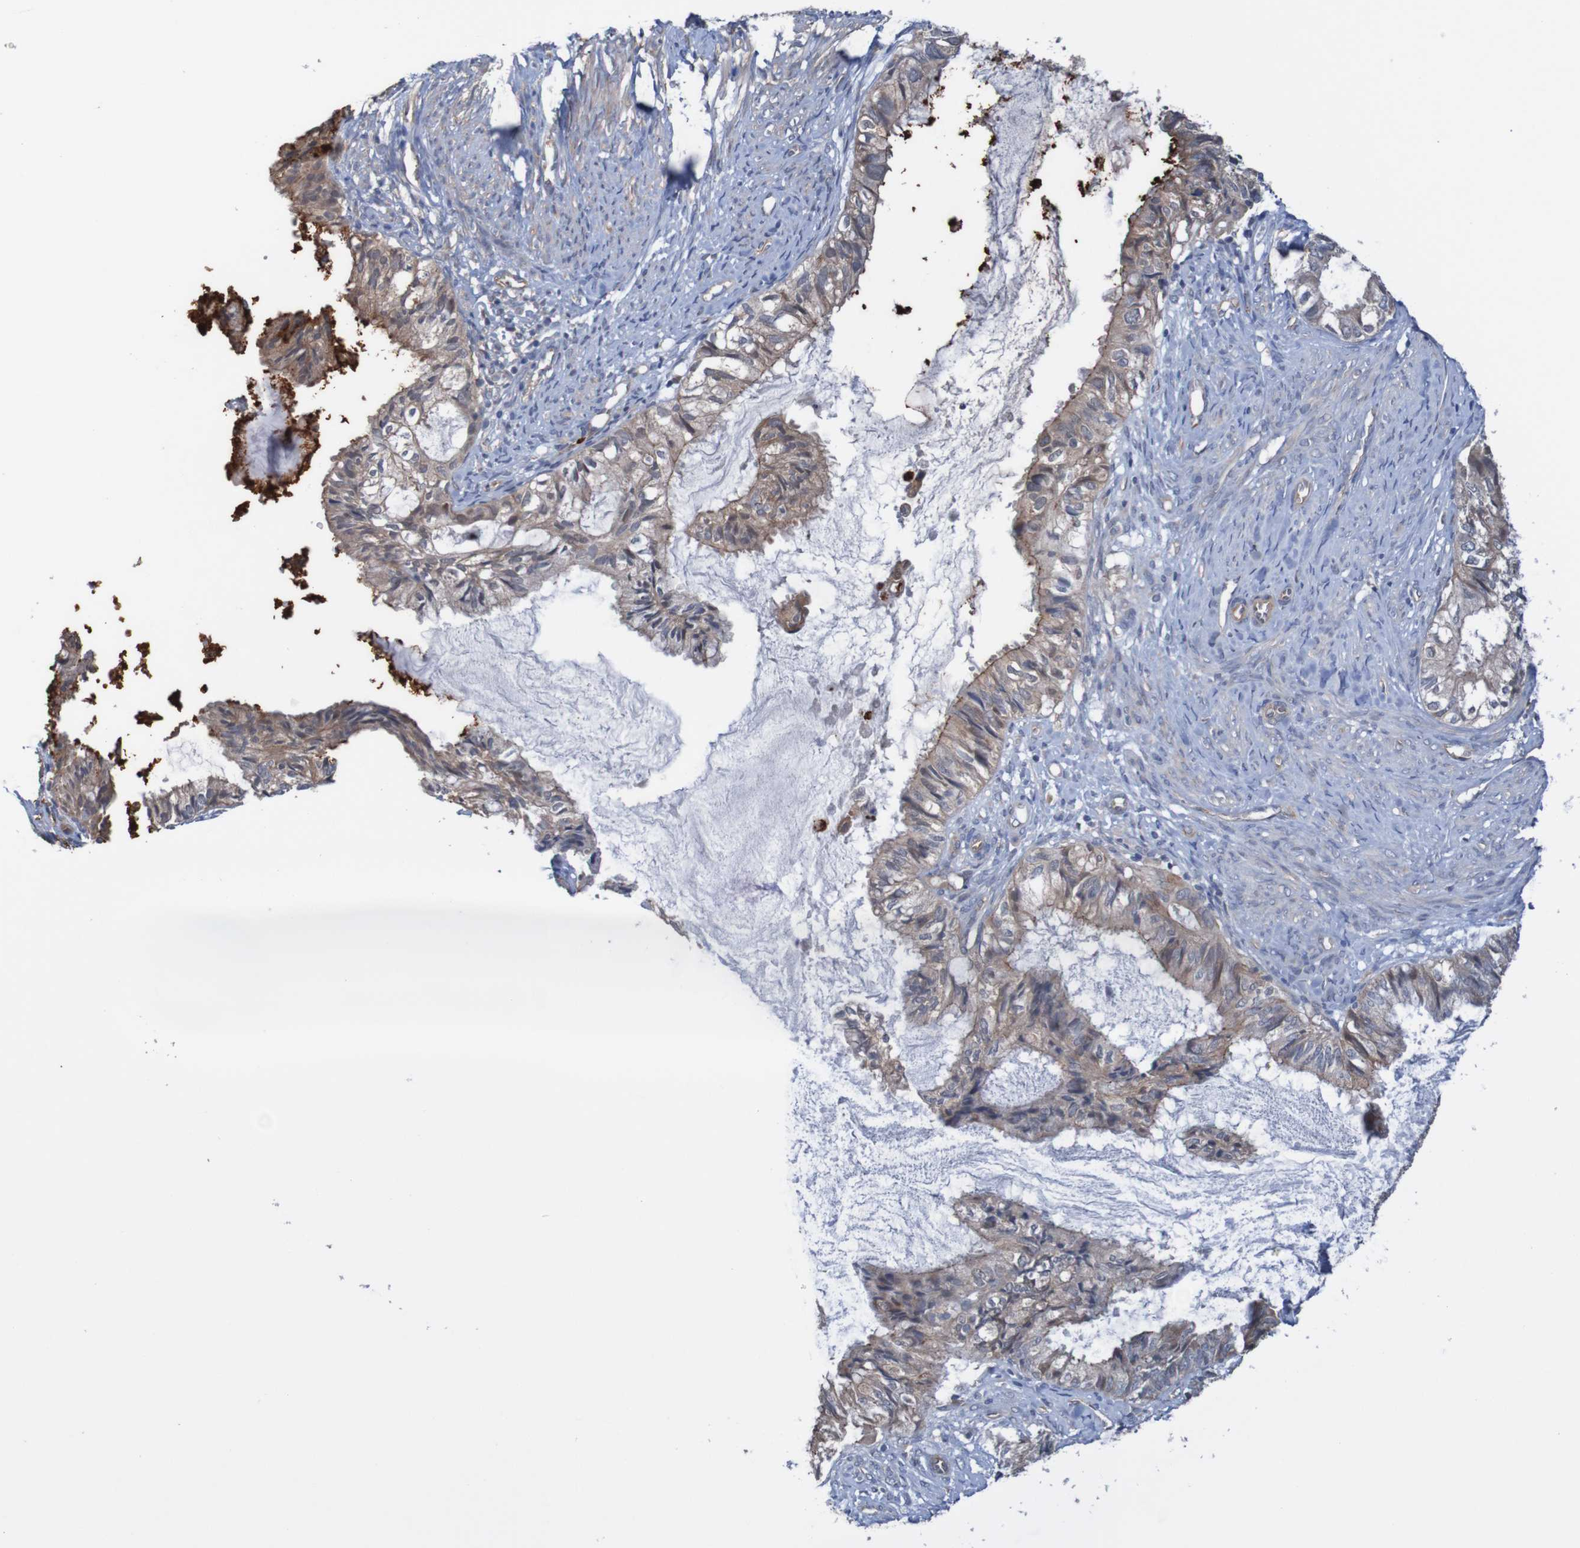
{"staining": {"intensity": "weak", "quantity": ">75%", "location": "cytoplasmic/membranous"}, "tissue": "cervical cancer", "cell_type": "Tumor cells", "image_type": "cancer", "snomed": [{"axis": "morphology", "description": "Normal tissue, NOS"}, {"axis": "morphology", "description": "Adenocarcinoma, NOS"}, {"axis": "topography", "description": "Cervix"}, {"axis": "topography", "description": "Endometrium"}], "caption": "This photomicrograph demonstrates immunohistochemistry staining of cervical cancer, with low weak cytoplasmic/membranous staining in about >75% of tumor cells.", "gene": "ST8SIA6", "patient": {"sex": "female", "age": 86}}